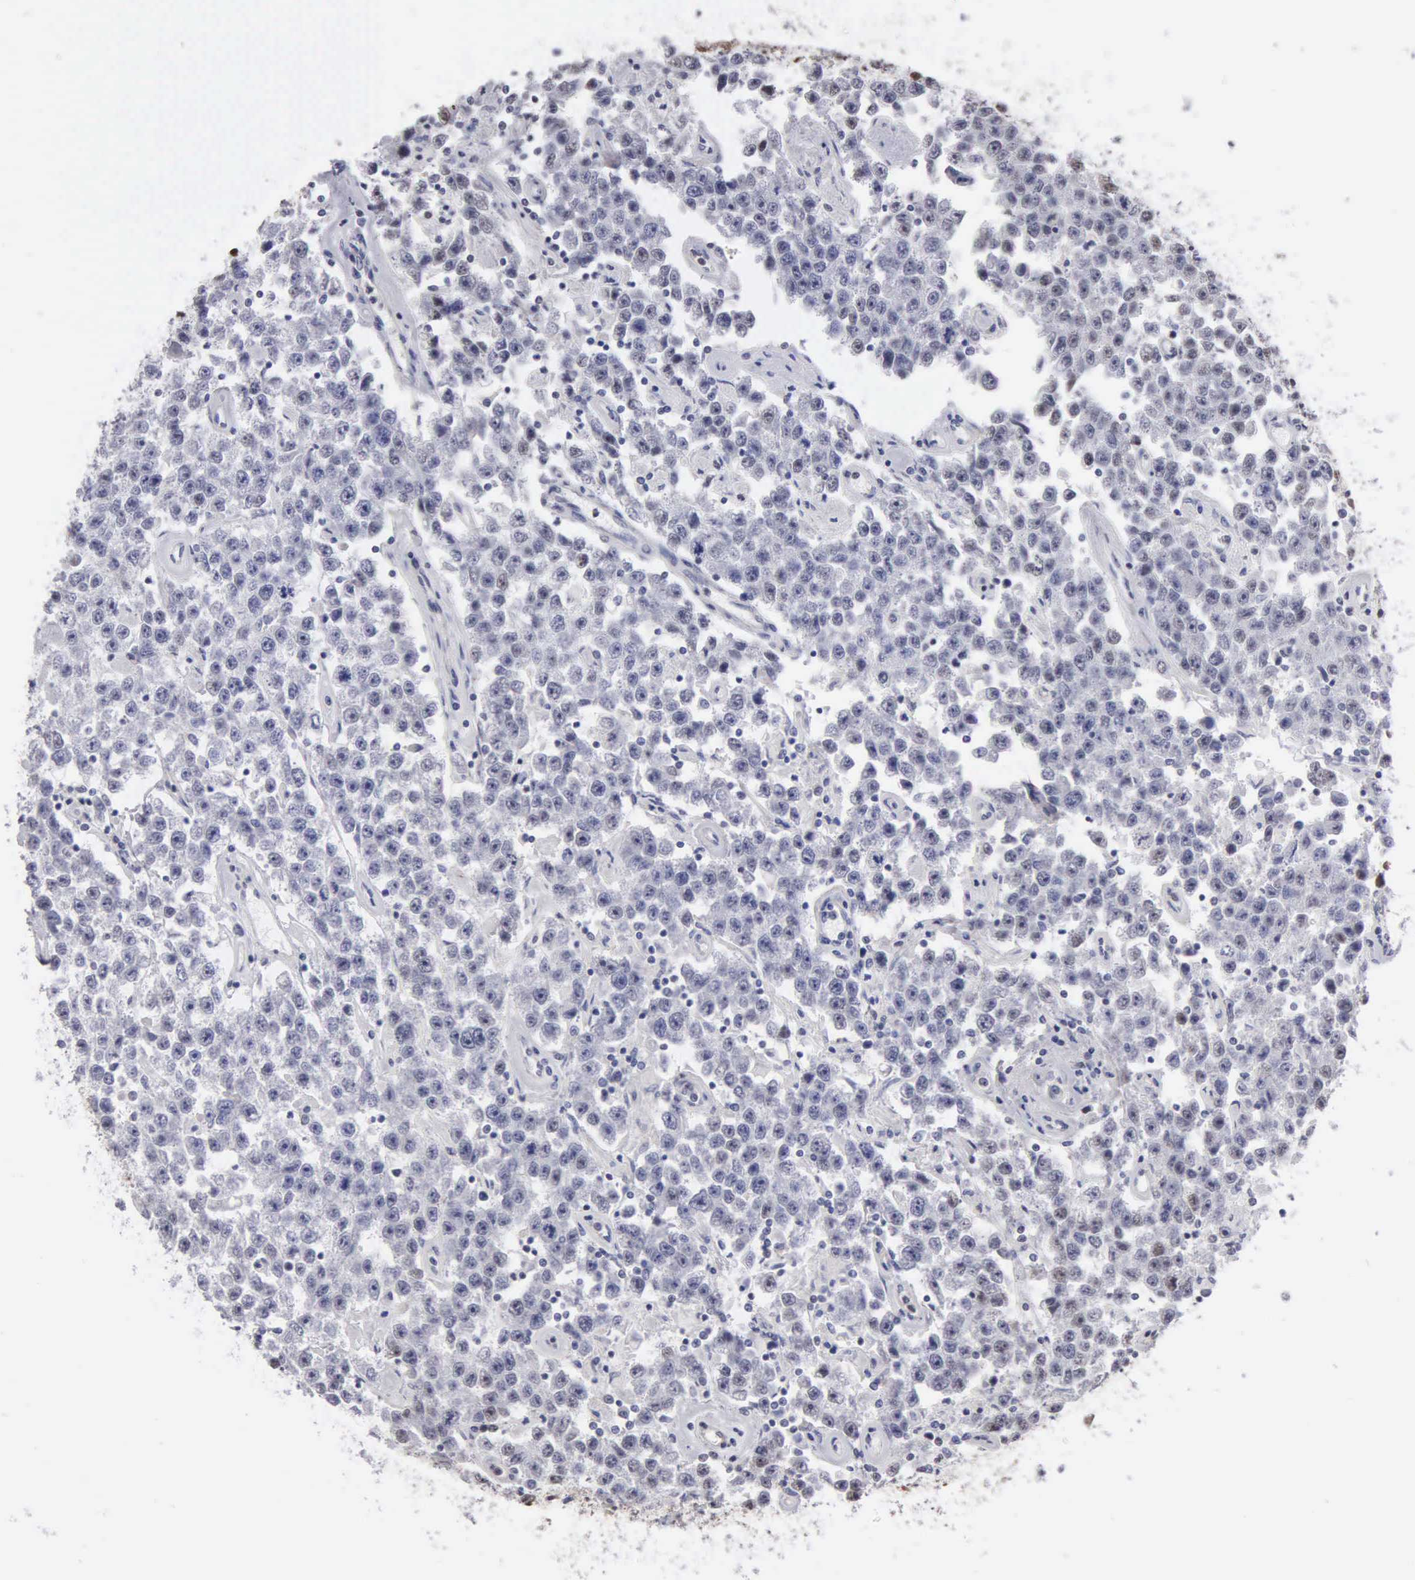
{"staining": {"intensity": "moderate", "quantity": "<25%", "location": "nuclear"}, "tissue": "testis cancer", "cell_type": "Tumor cells", "image_type": "cancer", "snomed": [{"axis": "morphology", "description": "Seminoma, NOS"}, {"axis": "topography", "description": "Testis"}], "caption": "An IHC histopathology image of tumor tissue is shown. Protein staining in brown highlights moderate nuclear positivity in seminoma (testis) within tumor cells.", "gene": "CCNG1", "patient": {"sex": "male", "age": 52}}